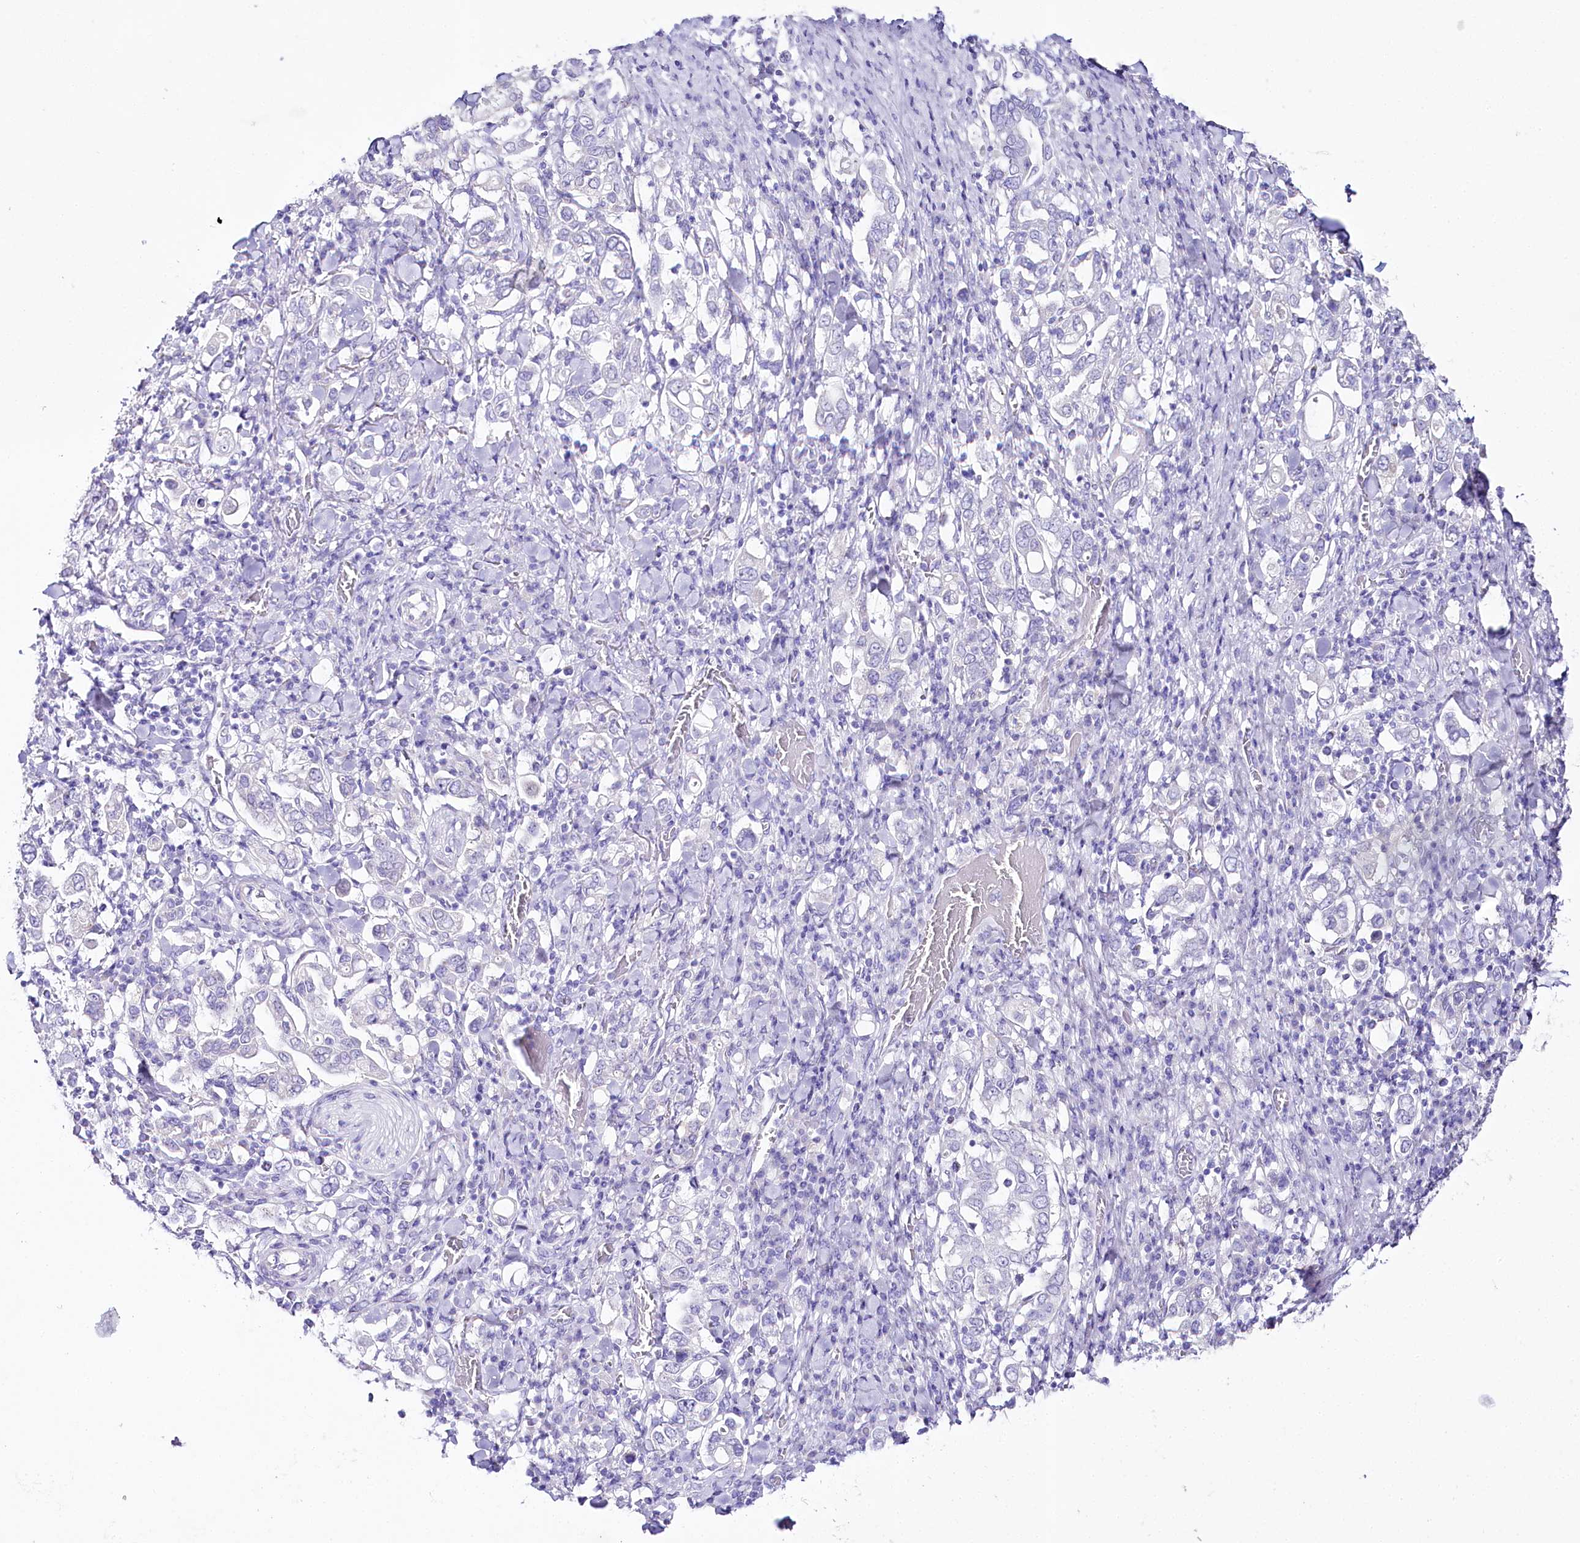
{"staining": {"intensity": "negative", "quantity": "none", "location": "none"}, "tissue": "stomach cancer", "cell_type": "Tumor cells", "image_type": "cancer", "snomed": [{"axis": "morphology", "description": "Adenocarcinoma, NOS"}, {"axis": "topography", "description": "Stomach, upper"}], "caption": "Human stomach cancer stained for a protein using IHC reveals no expression in tumor cells.", "gene": "CSN3", "patient": {"sex": "male", "age": 62}}